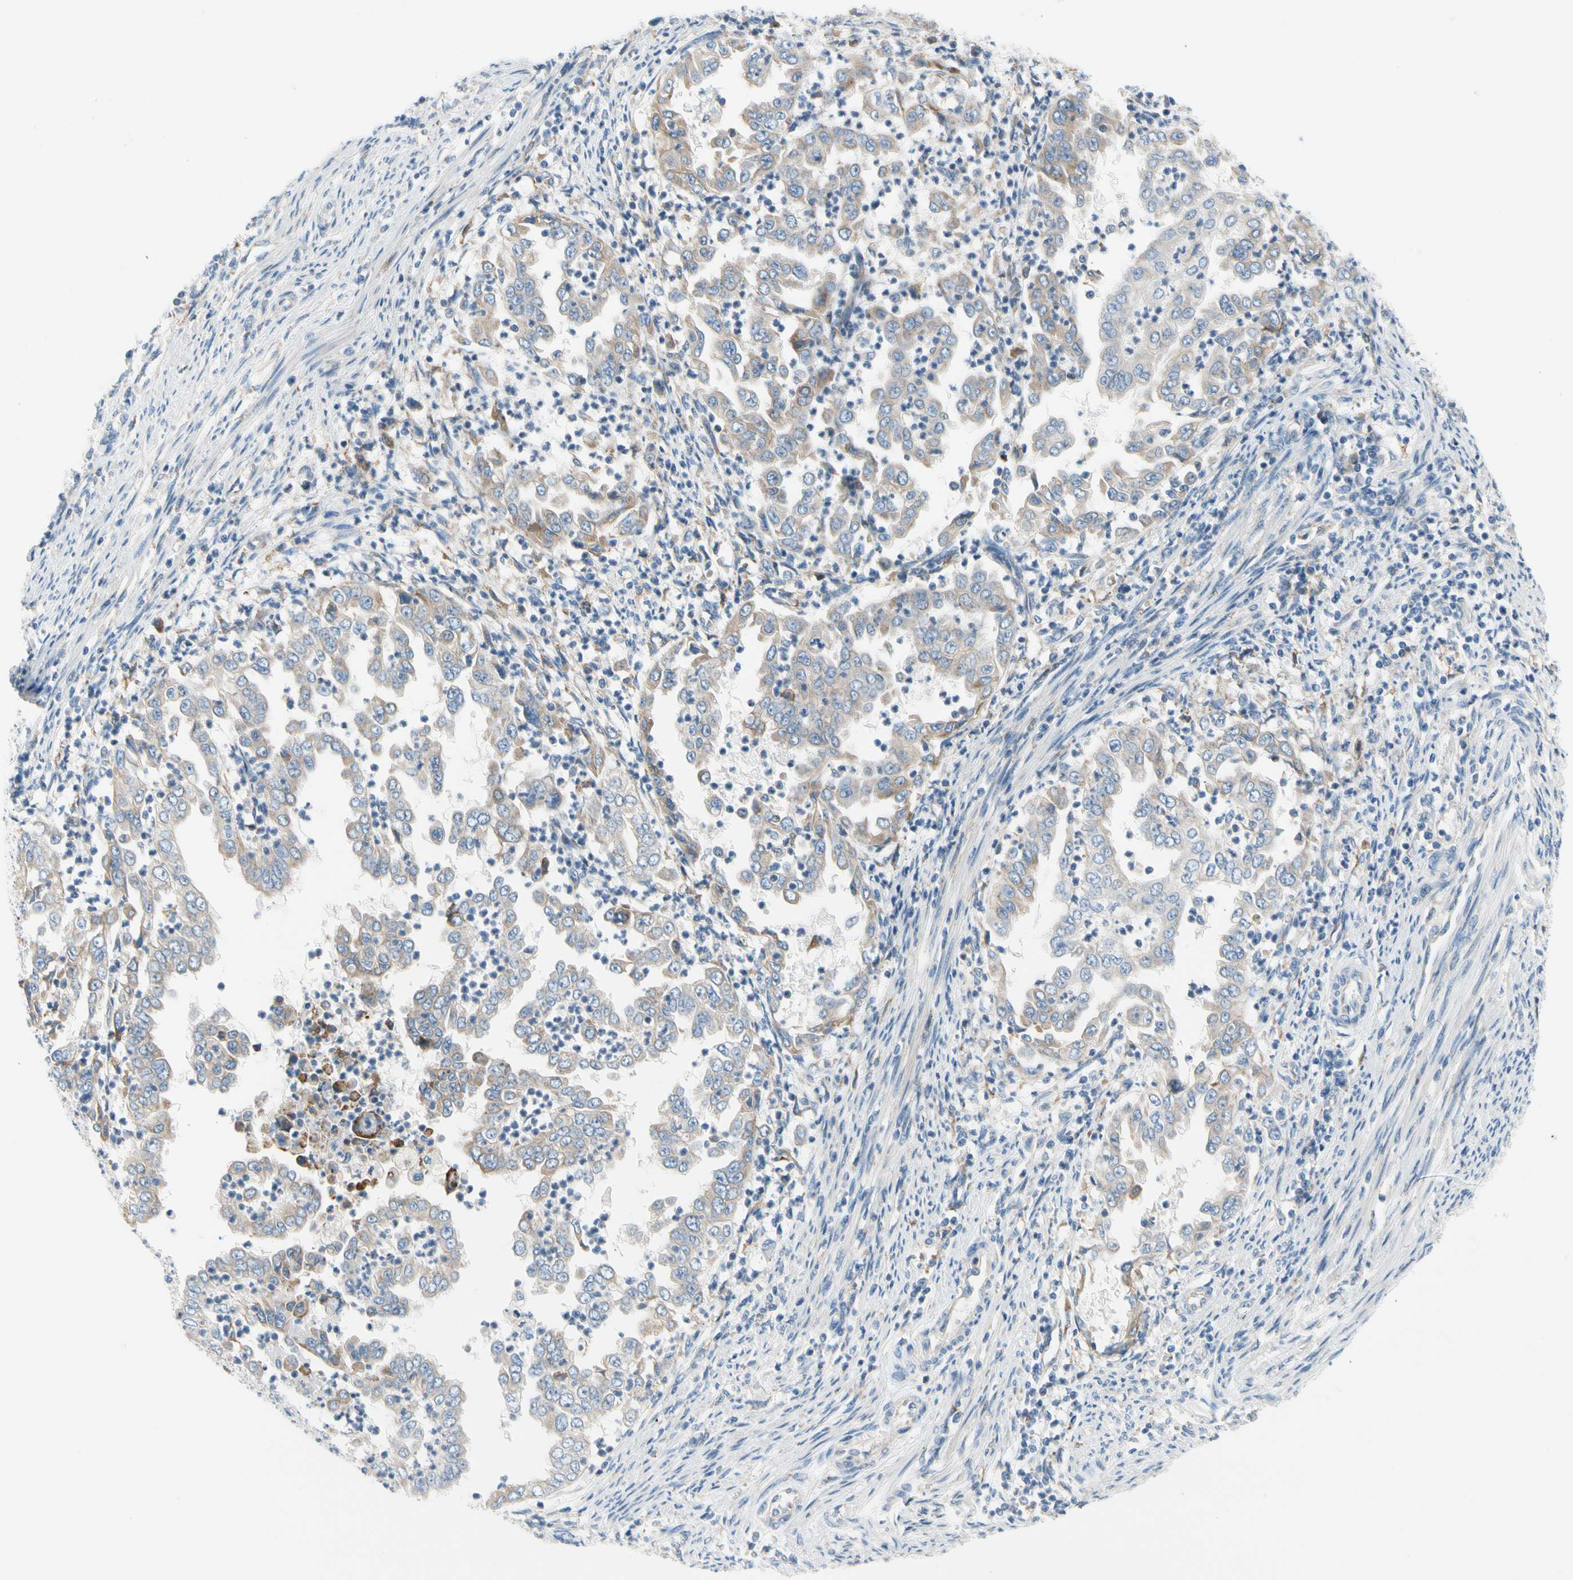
{"staining": {"intensity": "weak", "quantity": "25%-75%", "location": "cytoplasmic/membranous"}, "tissue": "endometrial cancer", "cell_type": "Tumor cells", "image_type": "cancer", "snomed": [{"axis": "morphology", "description": "Adenocarcinoma, NOS"}, {"axis": "topography", "description": "Endometrium"}], "caption": "The photomicrograph shows immunohistochemical staining of endometrial cancer (adenocarcinoma). There is weak cytoplasmic/membranous expression is present in approximately 25%-75% of tumor cells. (DAB (3,3'-diaminobenzidine) IHC, brown staining for protein, blue staining for nuclei).", "gene": "STXBP1", "patient": {"sex": "female", "age": 85}}